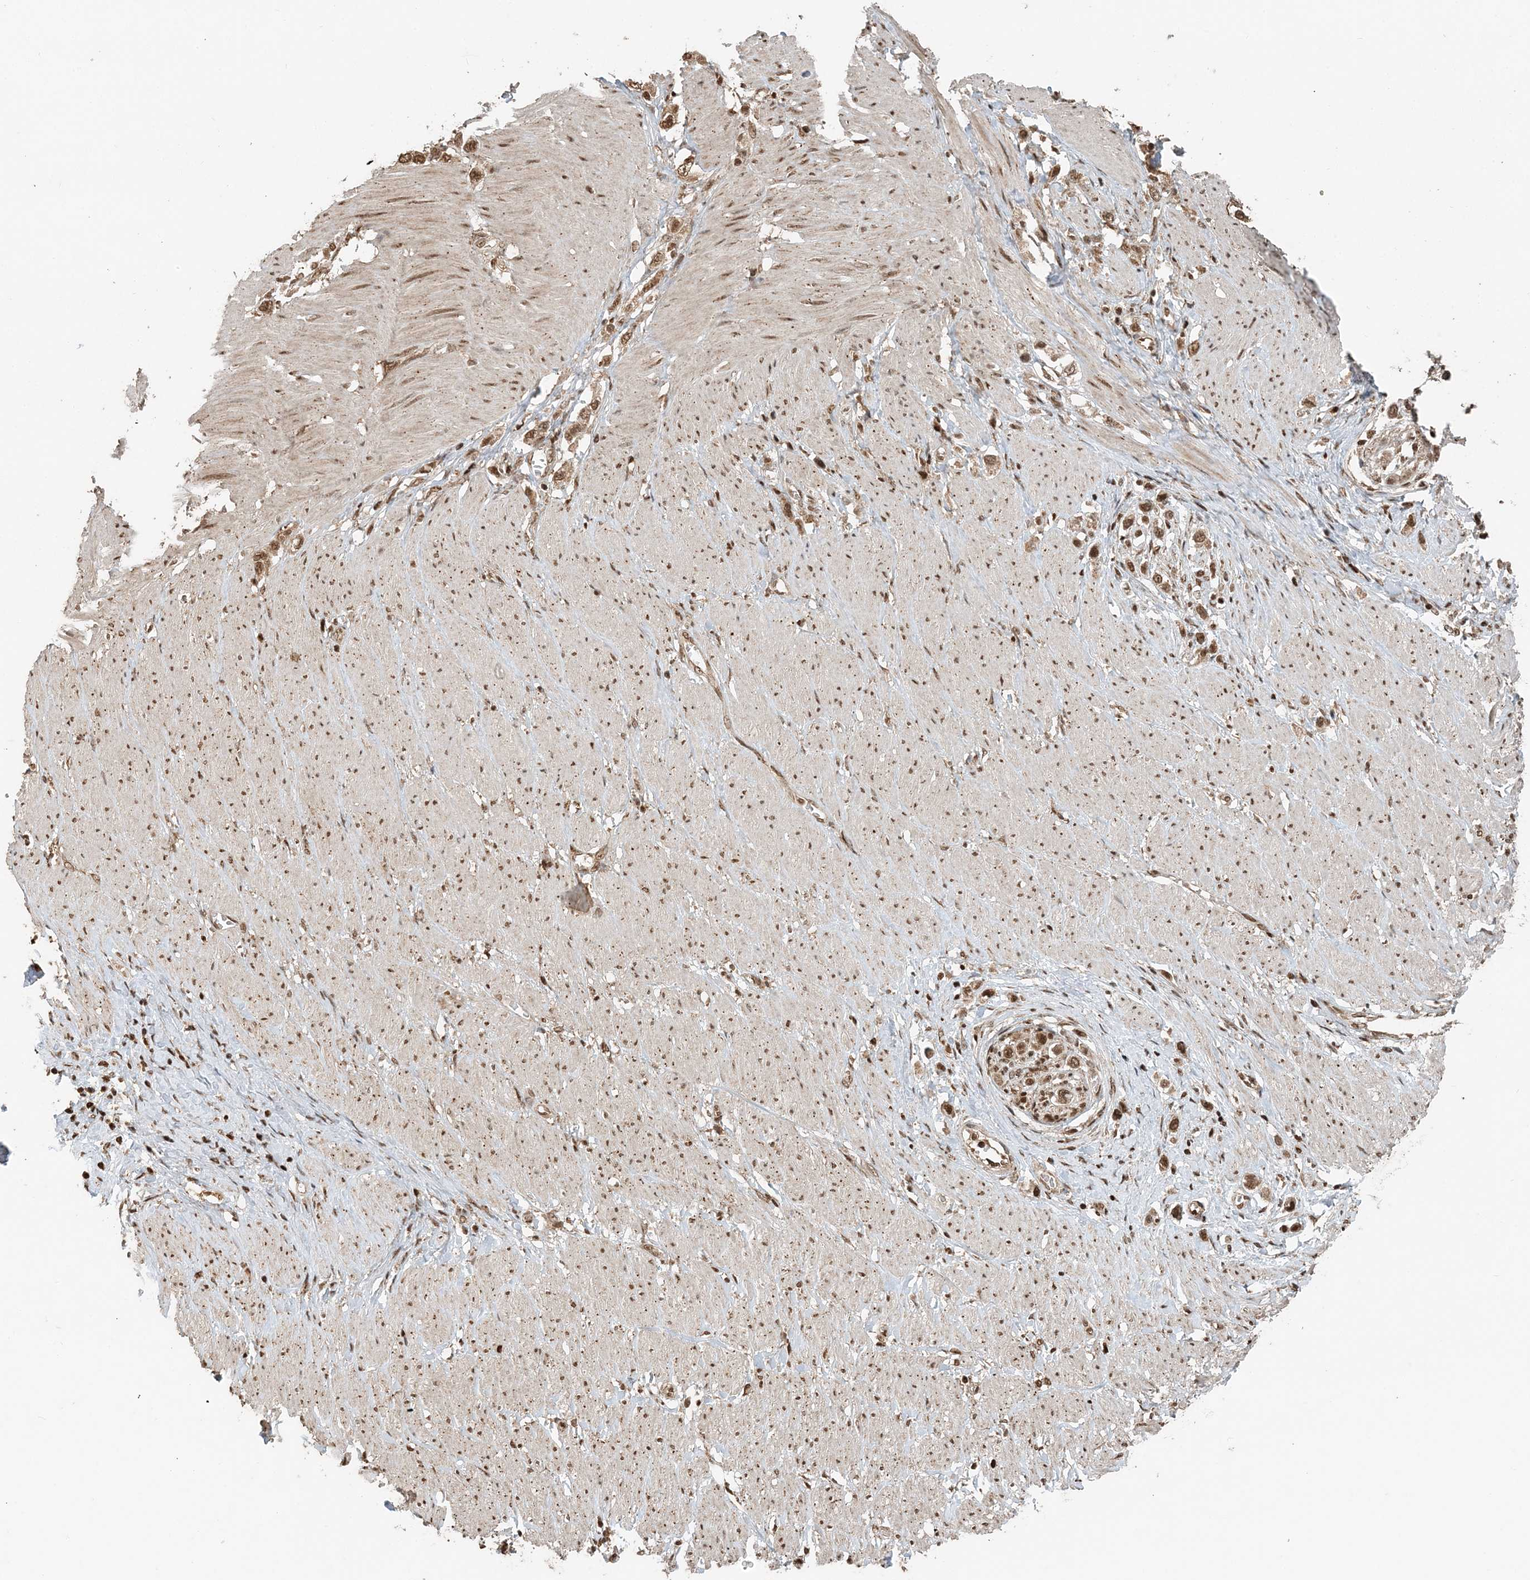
{"staining": {"intensity": "moderate", "quantity": ">75%", "location": "nuclear"}, "tissue": "stomach cancer", "cell_type": "Tumor cells", "image_type": "cancer", "snomed": [{"axis": "morphology", "description": "Normal tissue, NOS"}, {"axis": "morphology", "description": "Adenocarcinoma, NOS"}, {"axis": "topography", "description": "Stomach, upper"}, {"axis": "topography", "description": "Stomach"}], "caption": "Immunohistochemistry (IHC) staining of stomach cancer, which demonstrates medium levels of moderate nuclear positivity in approximately >75% of tumor cells indicating moderate nuclear protein expression. The staining was performed using DAB (brown) for protein detection and nuclei were counterstained in hematoxylin (blue).", "gene": "ARHGAP35", "patient": {"sex": "female", "age": 65}}